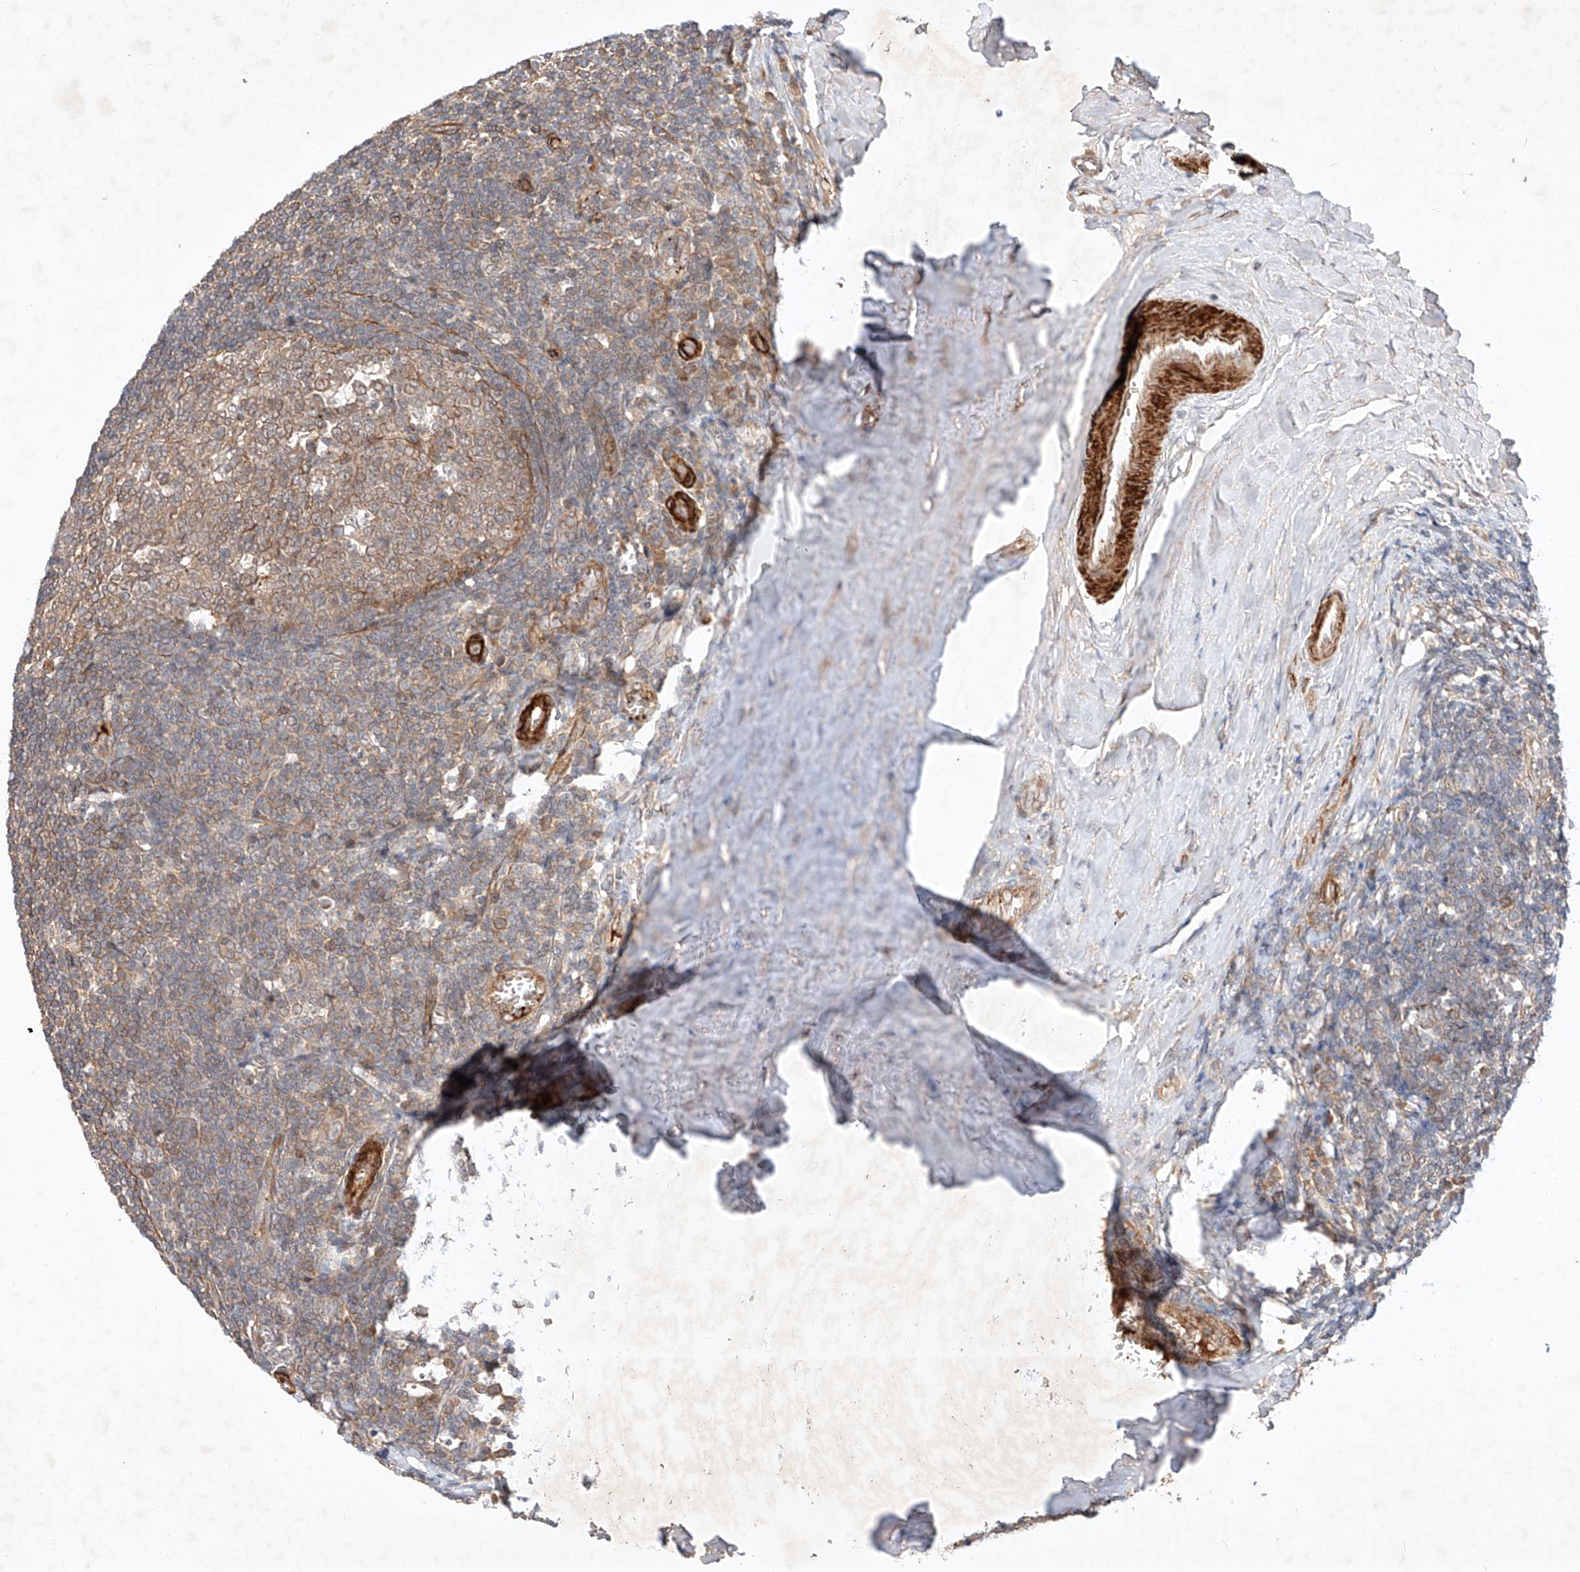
{"staining": {"intensity": "weak", "quantity": ">75%", "location": "cytoplasmic/membranous"}, "tissue": "tonsil", "cell_type": "Germinal center cells", "image_type": "normal", "snomed": [{"axis": "morphology", "description": "Normal tissue, NOS"}, {"axis": "topography", "description": "Tonsil"}], "caption": "Immunohistochemistry (IHC) of benign human tonsil shows low levels of weak cytoplasmic/membranous staining in about >75% of germinal center cells. Using DAB (brown) and hematoxylin (blue) stains, captured at high magnification using brightfield microscopy.", "gene": "ARHGAP33", "patient": {"sex": "male", "age": 27}}